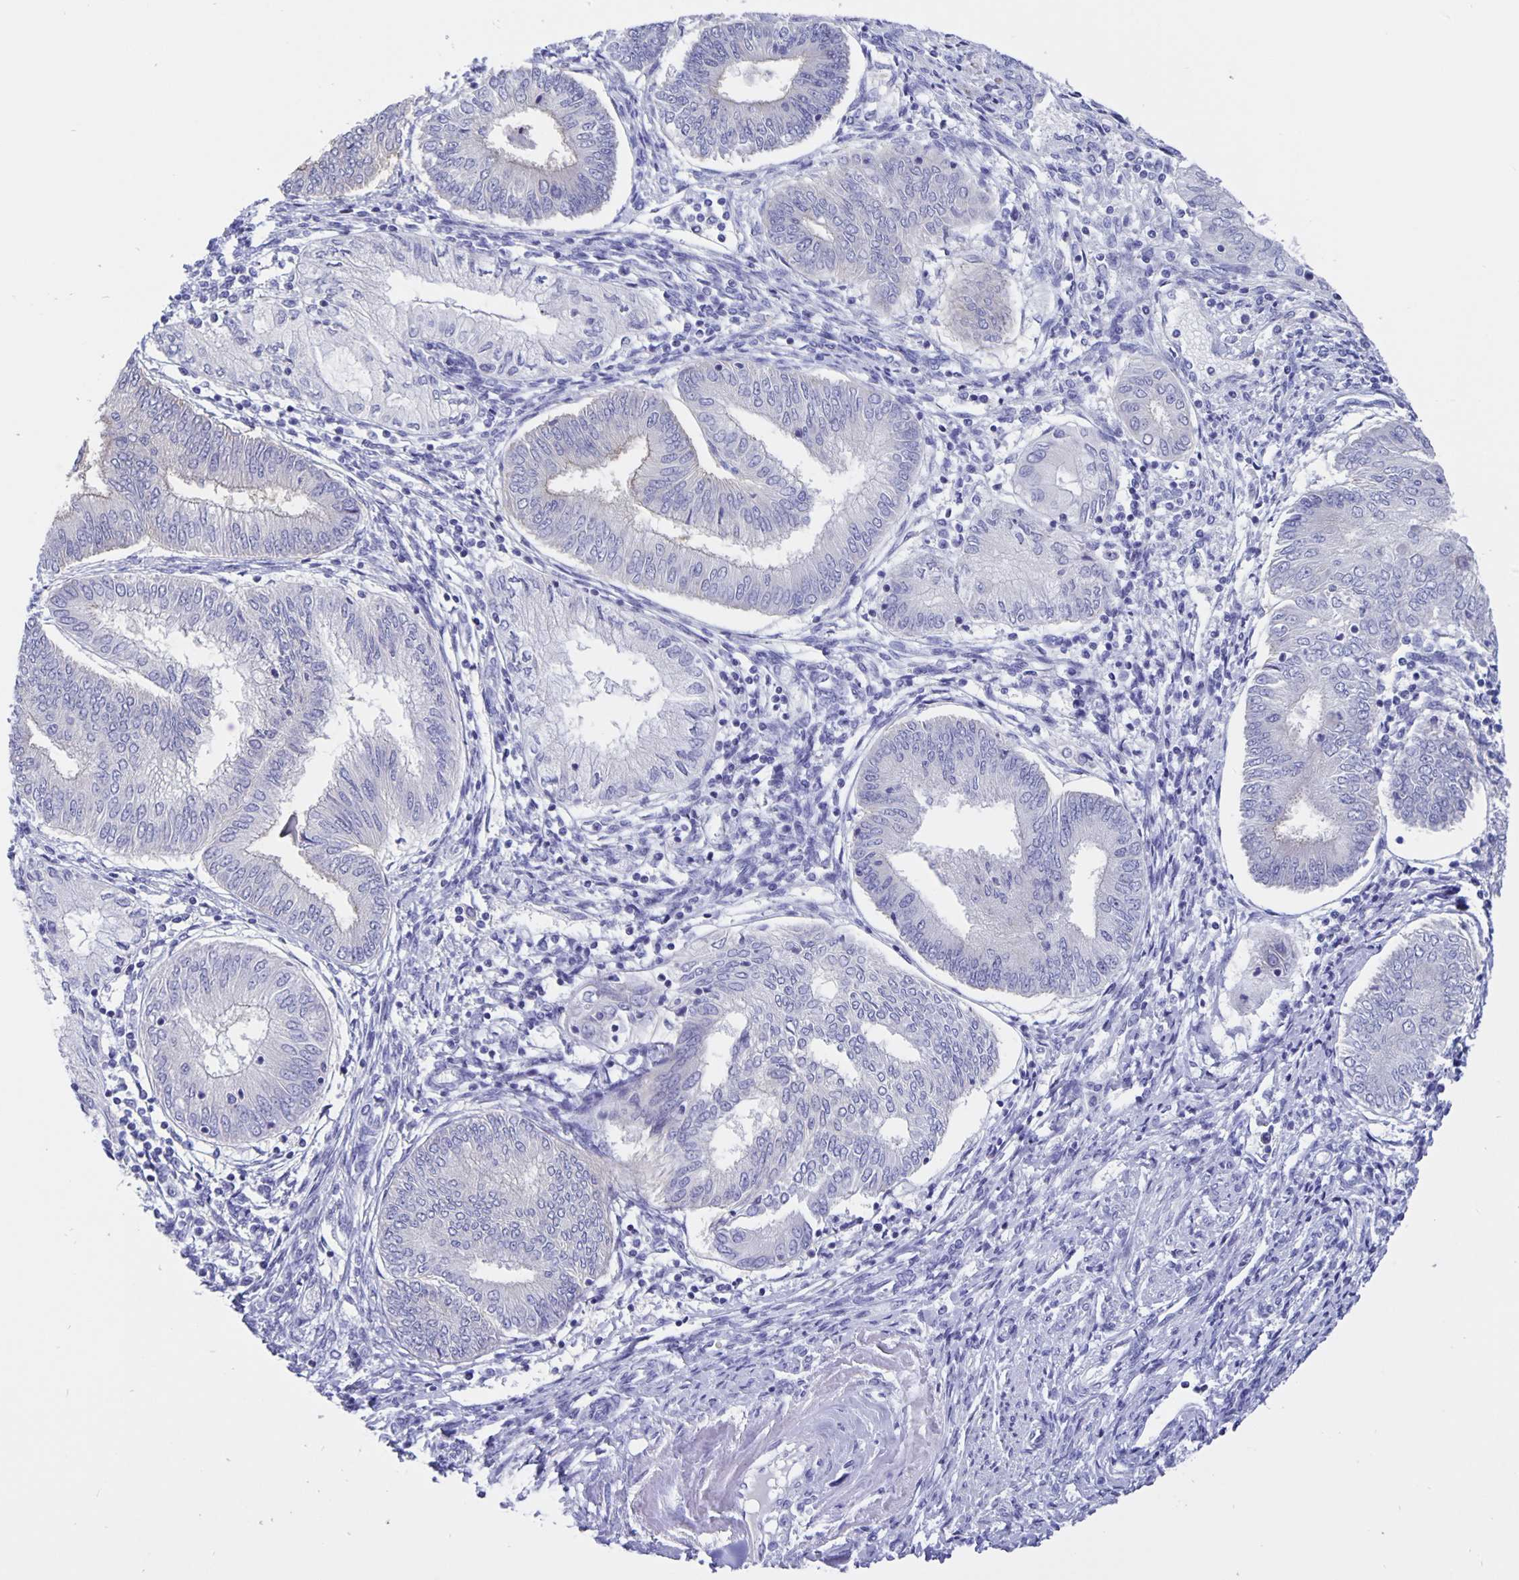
{"staining": {"intensity": "weak", "quantity": "<25%", "location": "cytoplasmic/membranous"}, "tissue": "endometrial cancer", "cell_type": "Tumor cells", "image_type": "cancer", "snomed": [{"axis": "morphology", "description": "Adenocarcinoma, NOS"}, {"axis": "topography", "description": "Endometrium"}], "caption": "Immunohistochemical staining of human adenocarcinoma (endometrial) displays no significant expression in tumor cells.", "gene": "ERMN", "patient": {"sex": "female", "age": 68}}